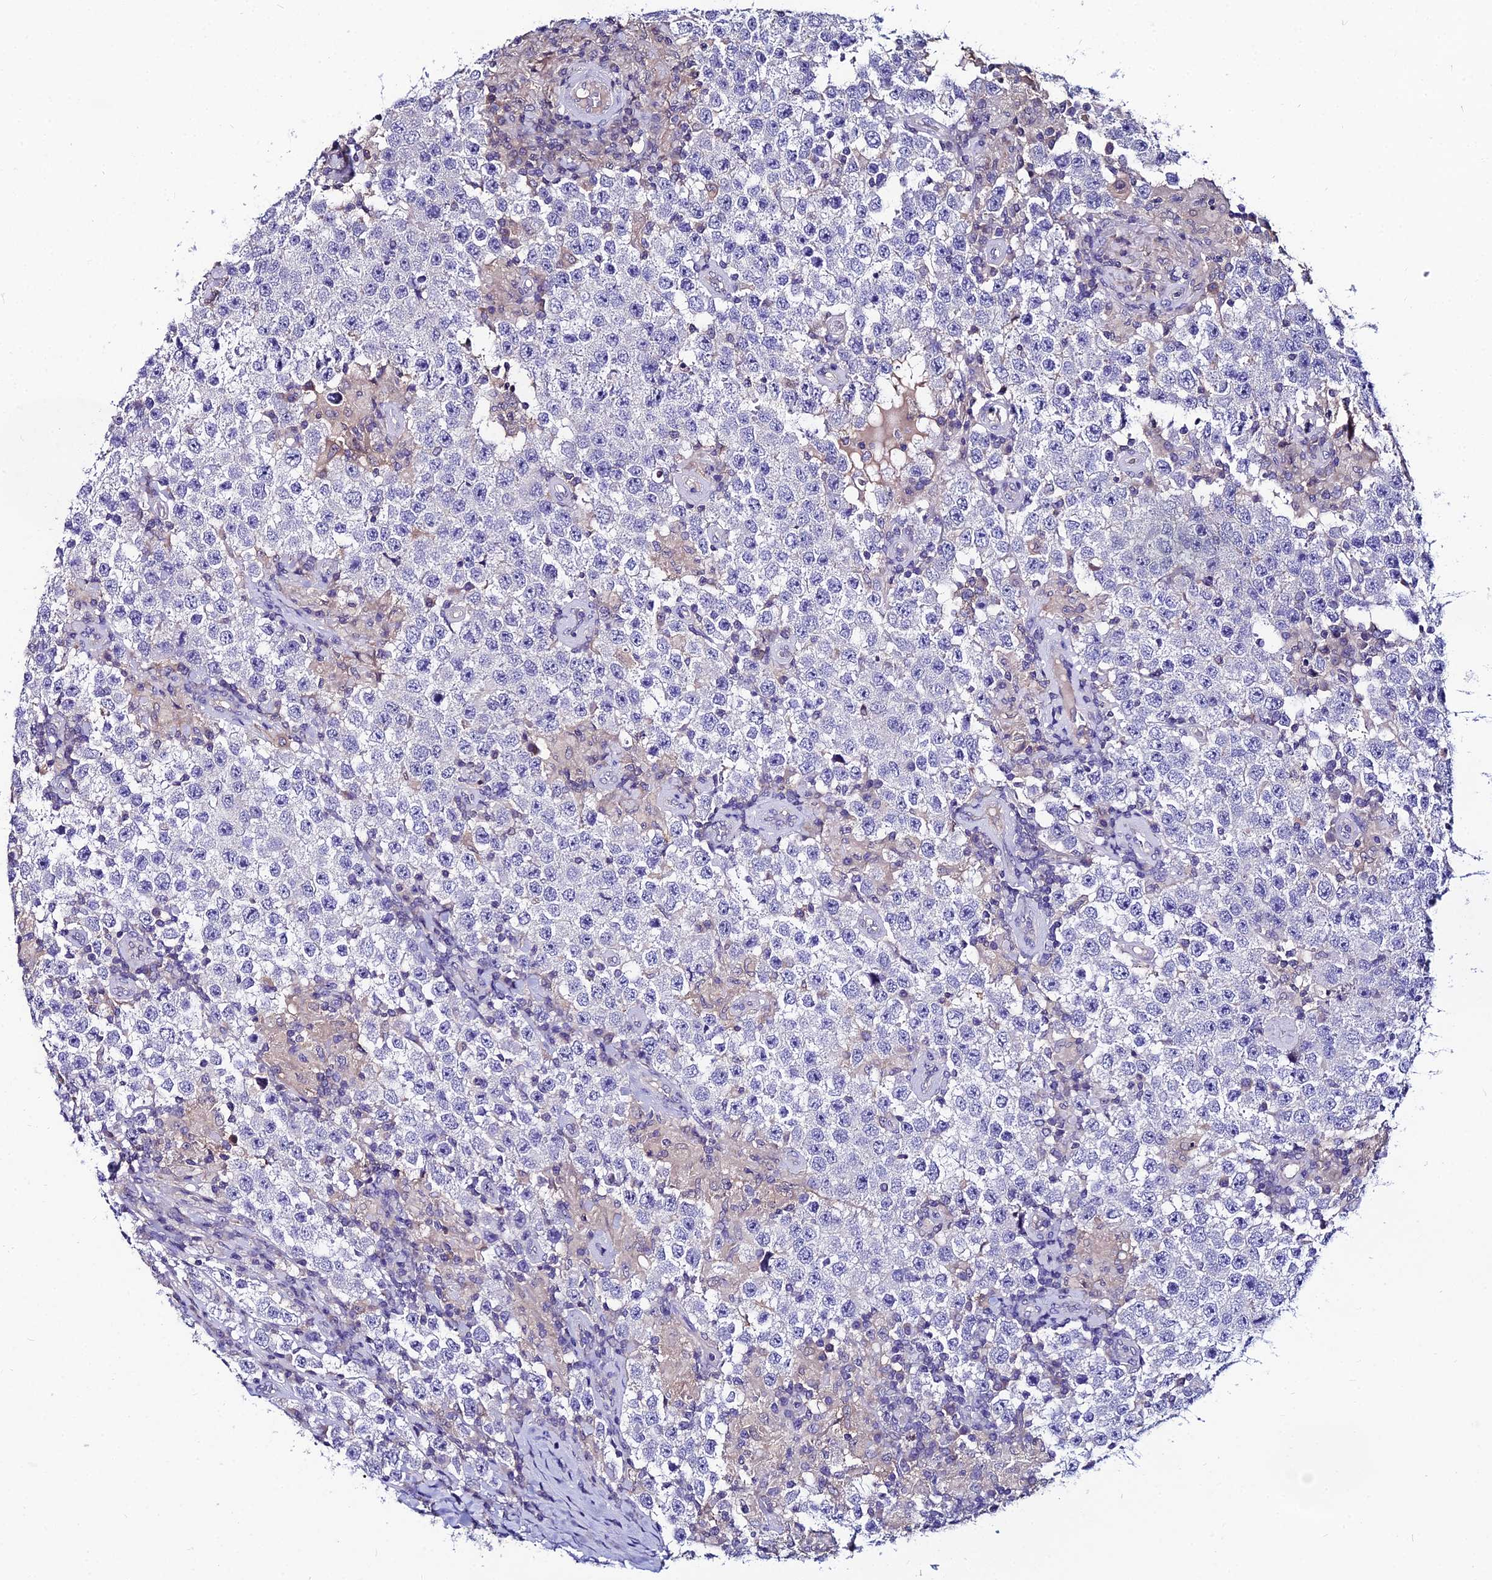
{"staining": {"intensity": "negative", "quantity": "none", "location": "none"}, "tissue": "testis cancer", "cell_type": "Tumor cells", "image_type": "cancer", "snomed": [{"axis": "morphology", "description": "Normal tissue, NOS"}, {"axis": "morphology", "description": "Urothelial carcinoma, High grade"}, {"axis": "morphology", "description": "Seminoma, NOS"}, {"axis": "morphology", "description": "Carcinoma, Embryonal, NOS"}, {"axis": "topography", "description": "Urinary bladder"}, {"axis": "topography", "description": "Testis"}], "caption": "Immunohistochemical staining of human testis cancer (embryonal carcinoma) displays no significant expression in tumor cells. Nuclei are stained in blue.", "gene": "LGALS7", "patient": {"sex": "male", "age": 41}}